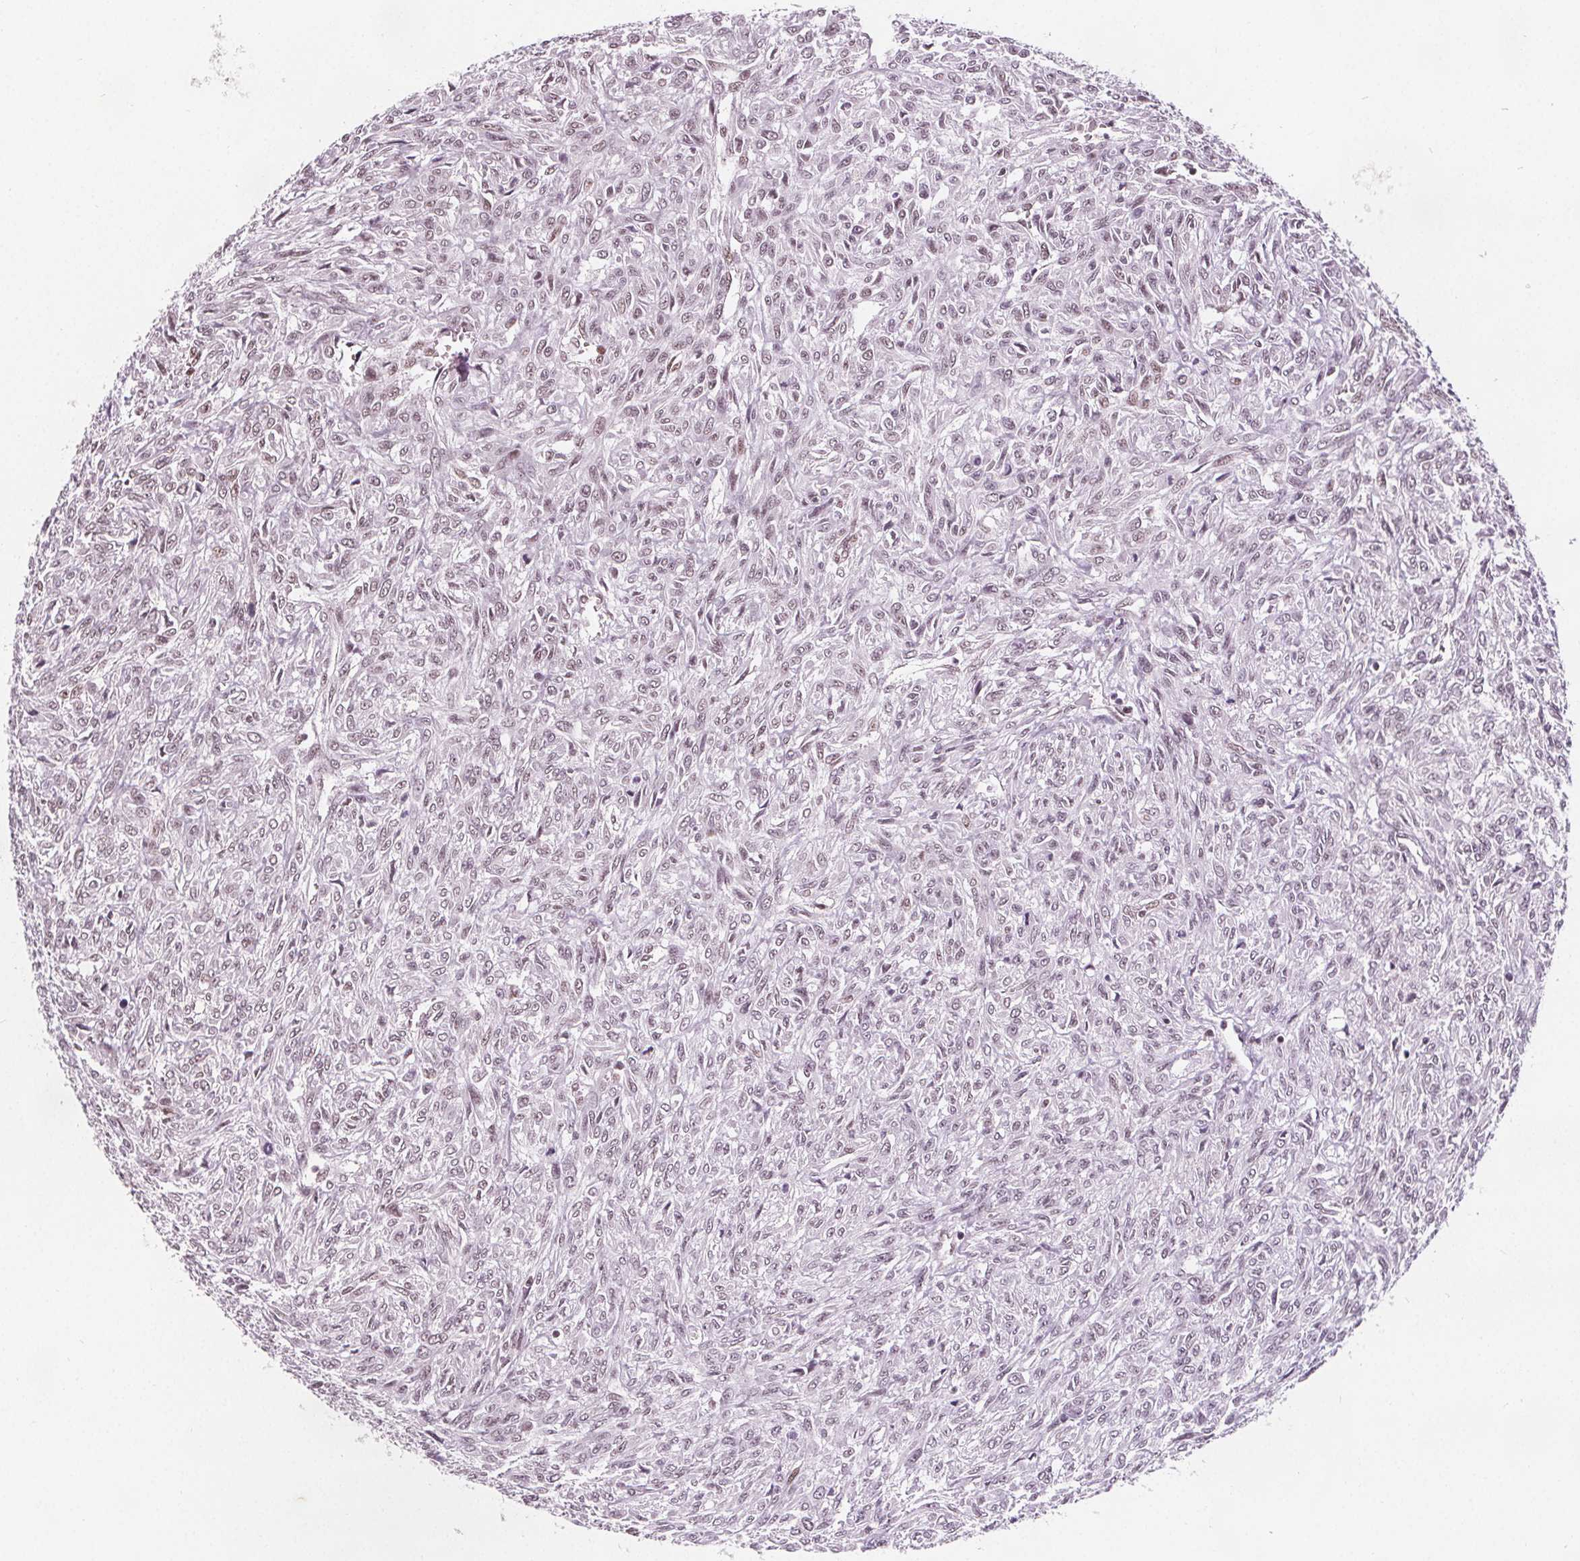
{"staining": {"intensity": "weak", "quantity": "25%-75%", "location": "nuclear"}, "tissue": "renal cancer", "cell_type": "Tumor cells", "image_type": "cancer", "snomed": [{"axis": "morphology", "description": "Adenocarcinoma, NOS"}, {"axis": "topography", "description": "Kidney"}], "caption": "A brown stain shows weak nuclear staining of a protein in renal cancer tumor cells. The protein of interest is stained brown, and the nuclei are stained in blue (DAB IHC with brightfield microscopy, high magnification).", "gene": "DPM2", "patient": {"sex": "male", "age": 58}}